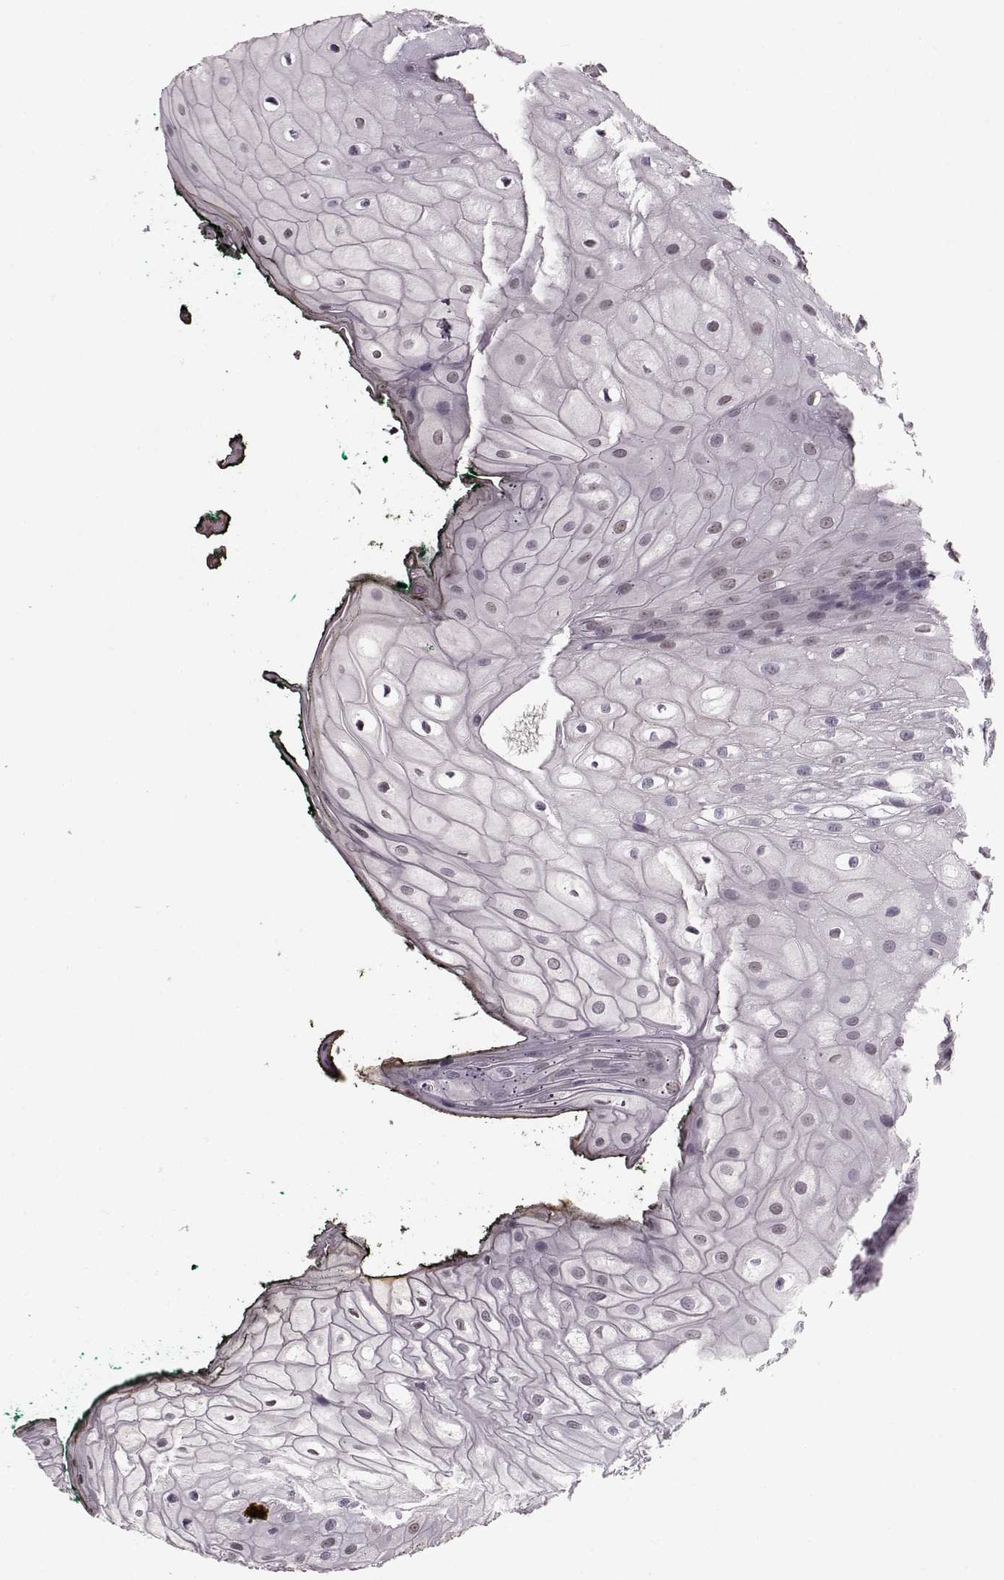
{"staining": {"intensity": "weak", "quantity": "<25%", "location": "nuclear"}, "tissue": "oral mucosa", "cell_type": "Squamous epithelial cells", "image_type": "normal", "snomed": [{"axis": "morphology", "description": "Normal tissue, NOS"}, {"axis": "topography", "description": "Oral tissue"}, {"axis": "topography", "description": "Head-Neck"}], "caption": "Immunohistochemistry image of benign oral mucosa: human oral mucosa stained with DAB (3,3'-diaminobenzidine) reveals no significant protein expression in squamous epithelial cells. (DAB immunohistochemistry, high magnification).", "gene": "RP1L1", "patient": {"sex": "female", "age": 68}}